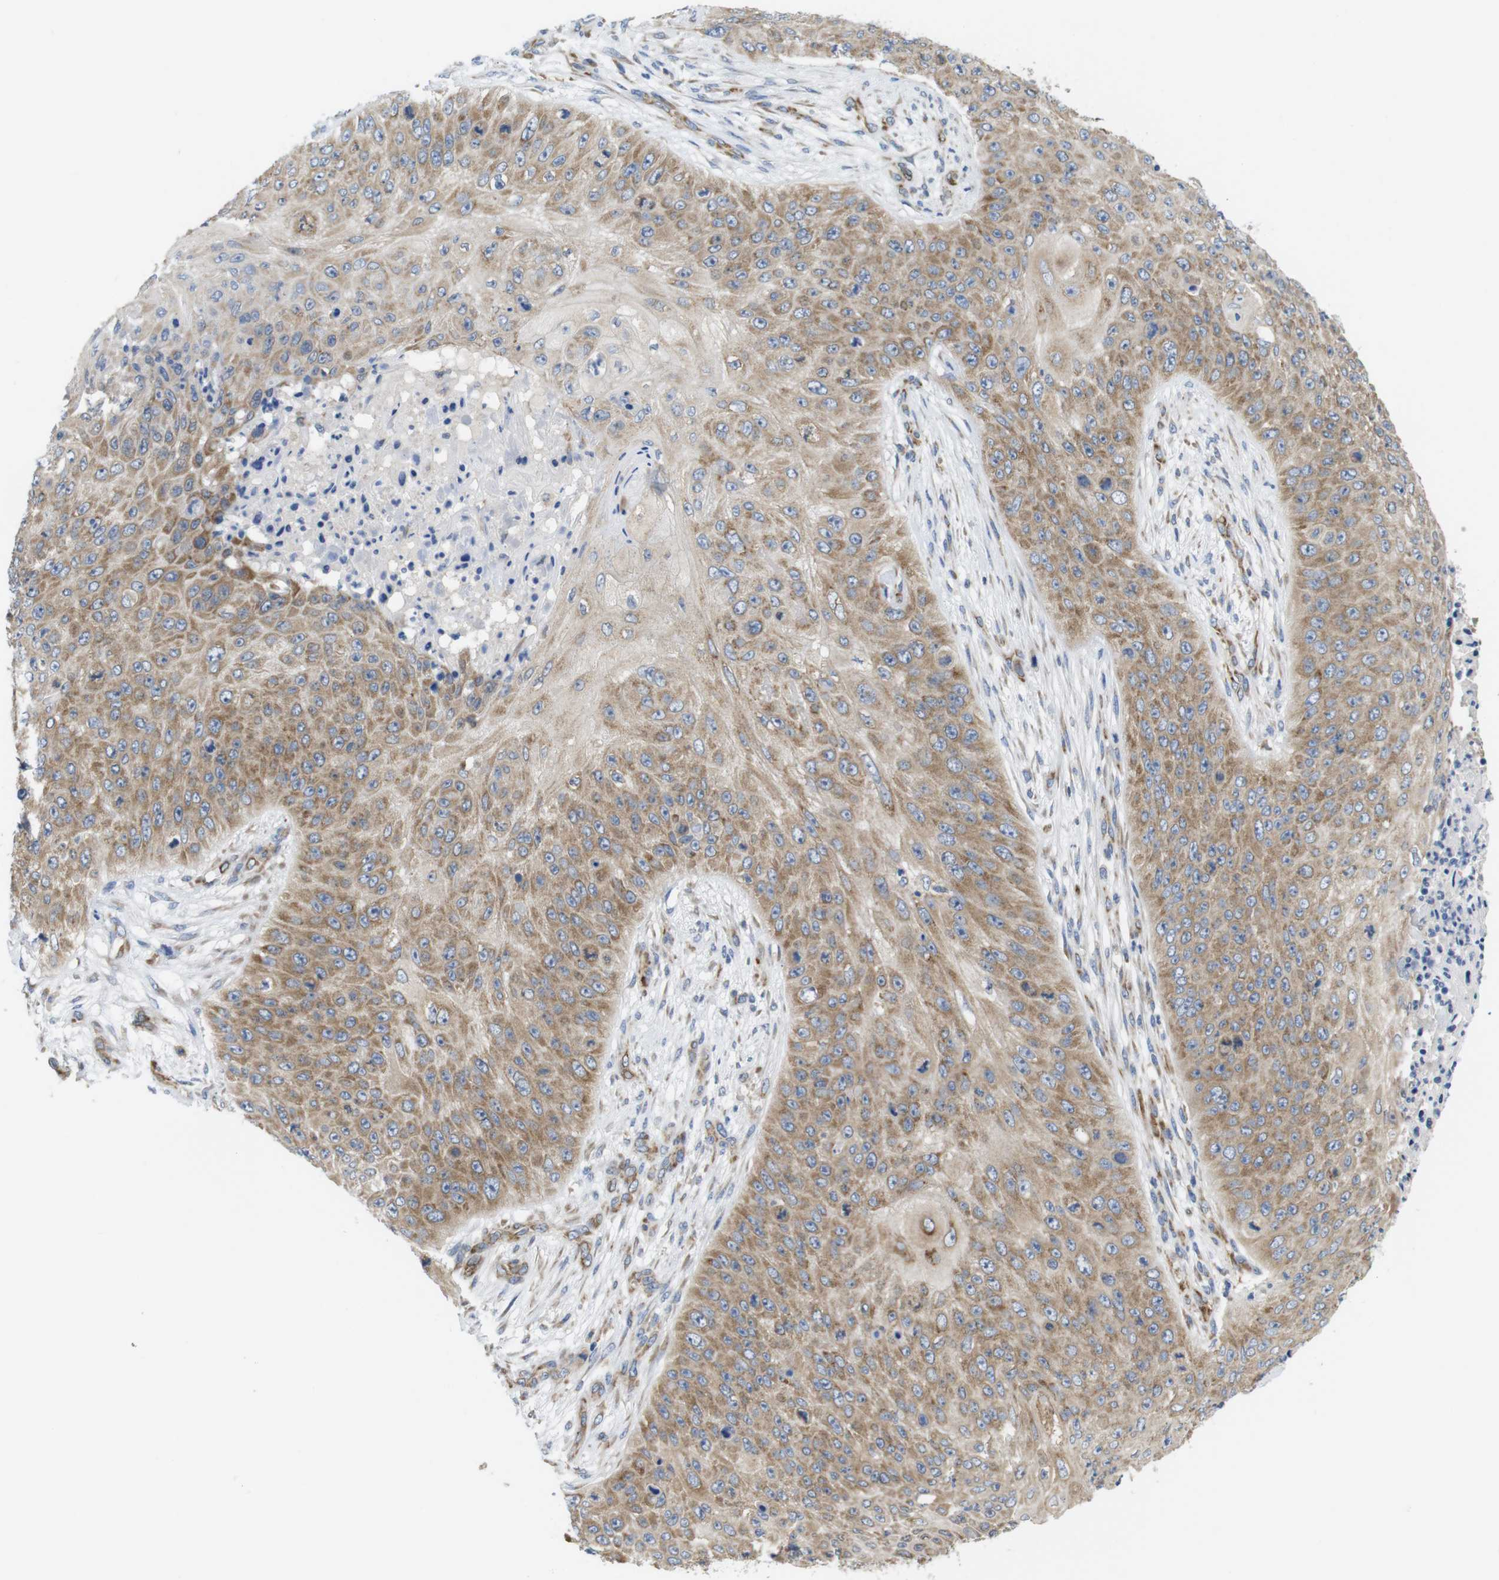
{"staining": {"intensity": "moderate", "quantity": ">75%", "location": "cytoplasmic/membranous"}, "tissue": "skin cancer", "cell_type": "Tumor cells", "image_type": "cancer", "snomed": [{"axis": "morphology", "description": "Squamous cell carcinoma, NOS"}, {"axis": "topography", "description": "Skin"}], "caption": "Skin cancer stained with IHC demonstrates moderate cytoplasmic/membranous staining in about >75% of tumor cells. The staining was performed using DAB to visualize the protein expression in brown, while the nuclei were stained in blue with hematoxylin (Magnification: 20x).", "gene": "PCNX2", "patient": {"sex": "female", "age": 80}}